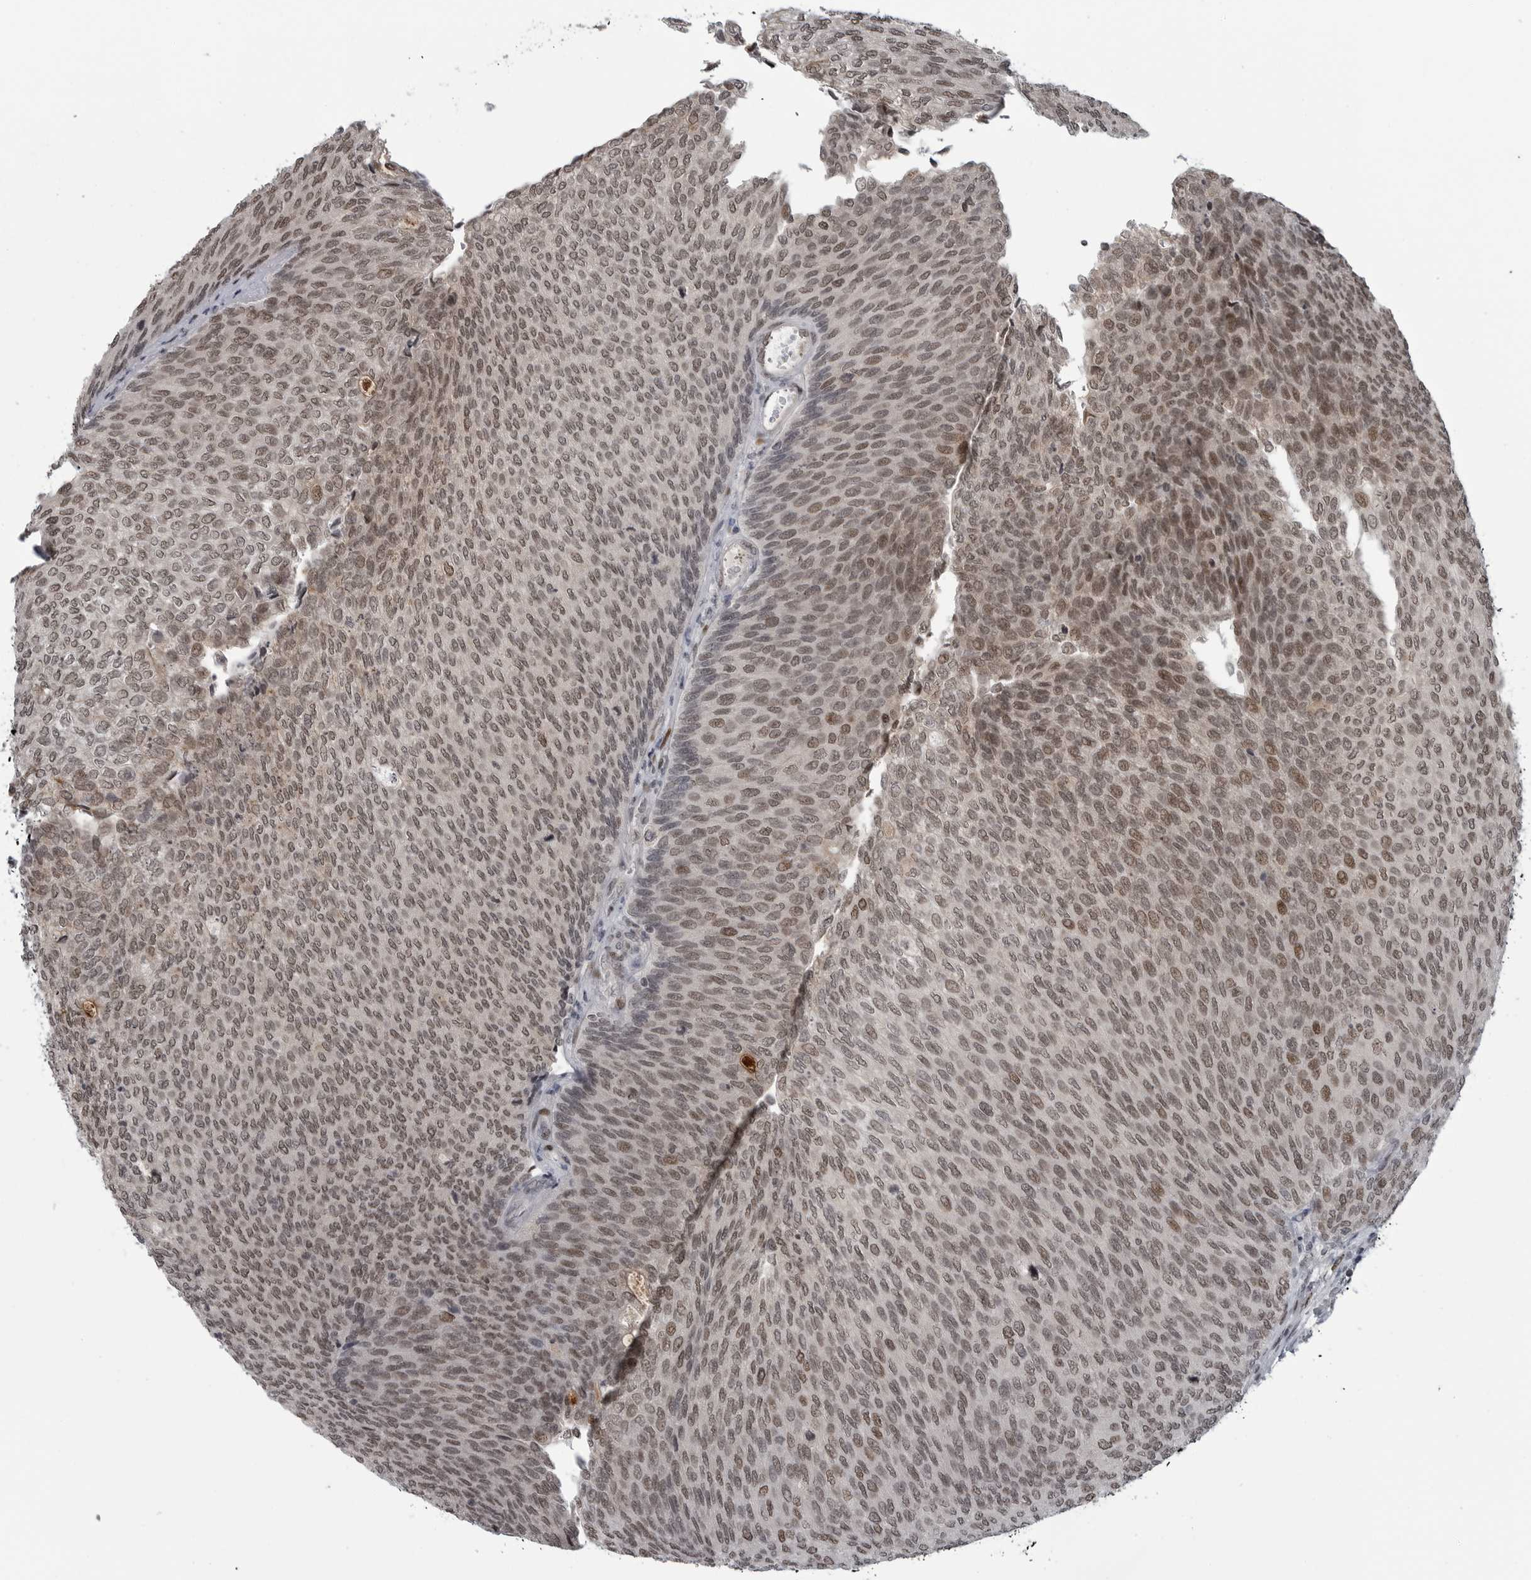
{"staining": {"intensity": "weak", "quantity": ">75%", "location": "nuclear"}, "tissue": "urothelial cancer", "cell_type": "Tumor cells", "image_type": "cancer", "snomed": [{"axis": "morphology", "description": "Urothelial carcinoma, Low grade"}, {"axis": "topography", "description": "Urinary bladder"}], "caption": "This histopathology image reveals immunohistochemistry staining of urothelial cancer, with low weak nuclear expression in about >75% of tumor cells.", "gene": "C8orf58", "patient": {"sex": "female", "age": 79}}